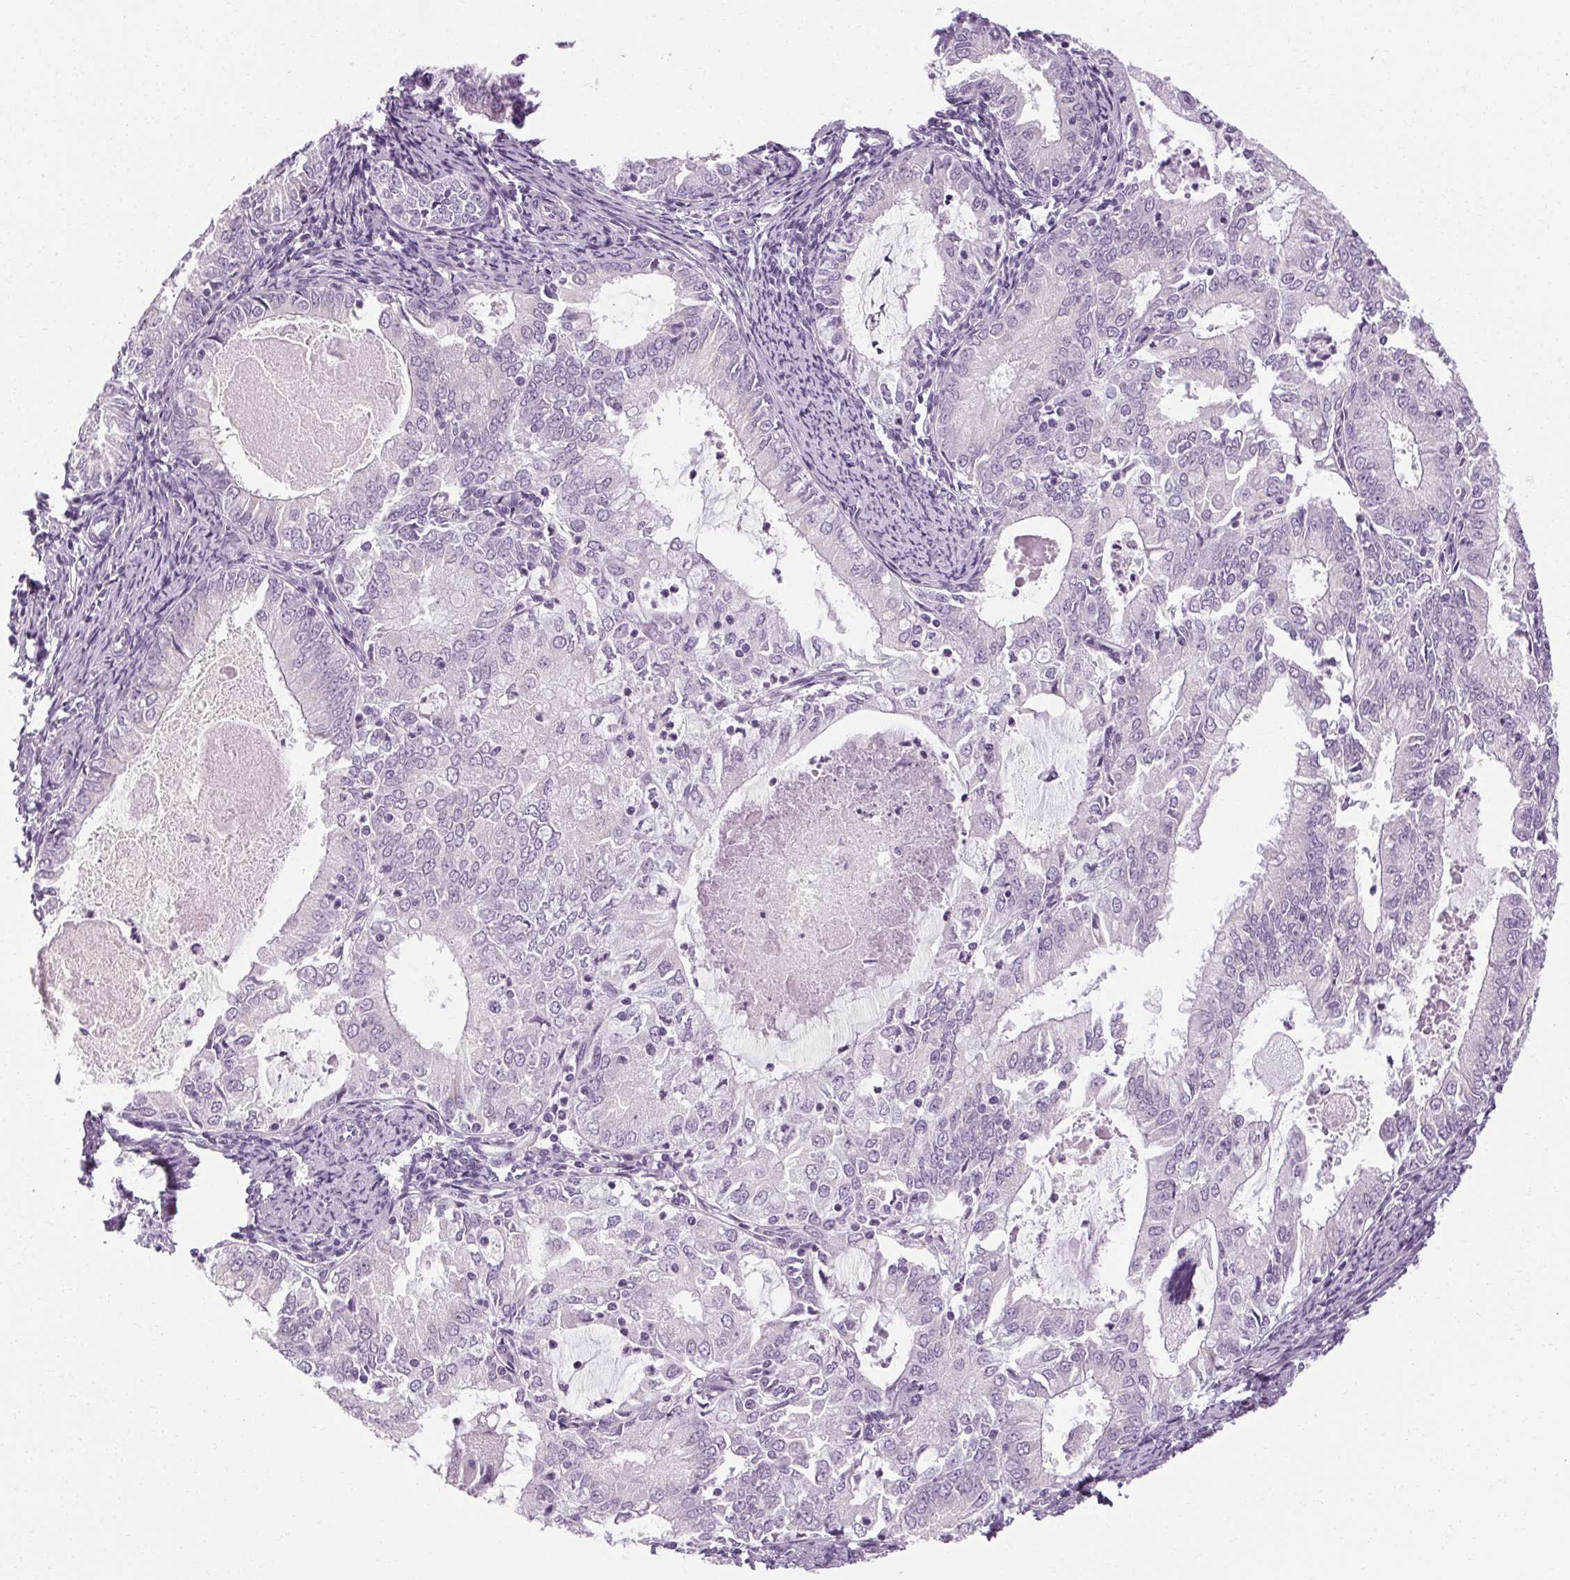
{"staining": {"intensity": "negative", "quantity": "none", "location": "none"}, "tissue": "endometrial cancer", "cell_type": "Tumor cells", "image_type": "cancer", "snomed": [{"axis": "morphology", "description": "Adenocarcinoma, NOS"}, {"axis": "topography", "description": "Endometrium"}], "caption": "Immunohistochemistry (IHC) of endometrial adenocarcinoma shows no staining in tumor cells. (DAB immunohistochemistry (IHC) with hematoxylin counter stain).", "gene": "POMC", "patient": {"sex": "female", "age": 57}}